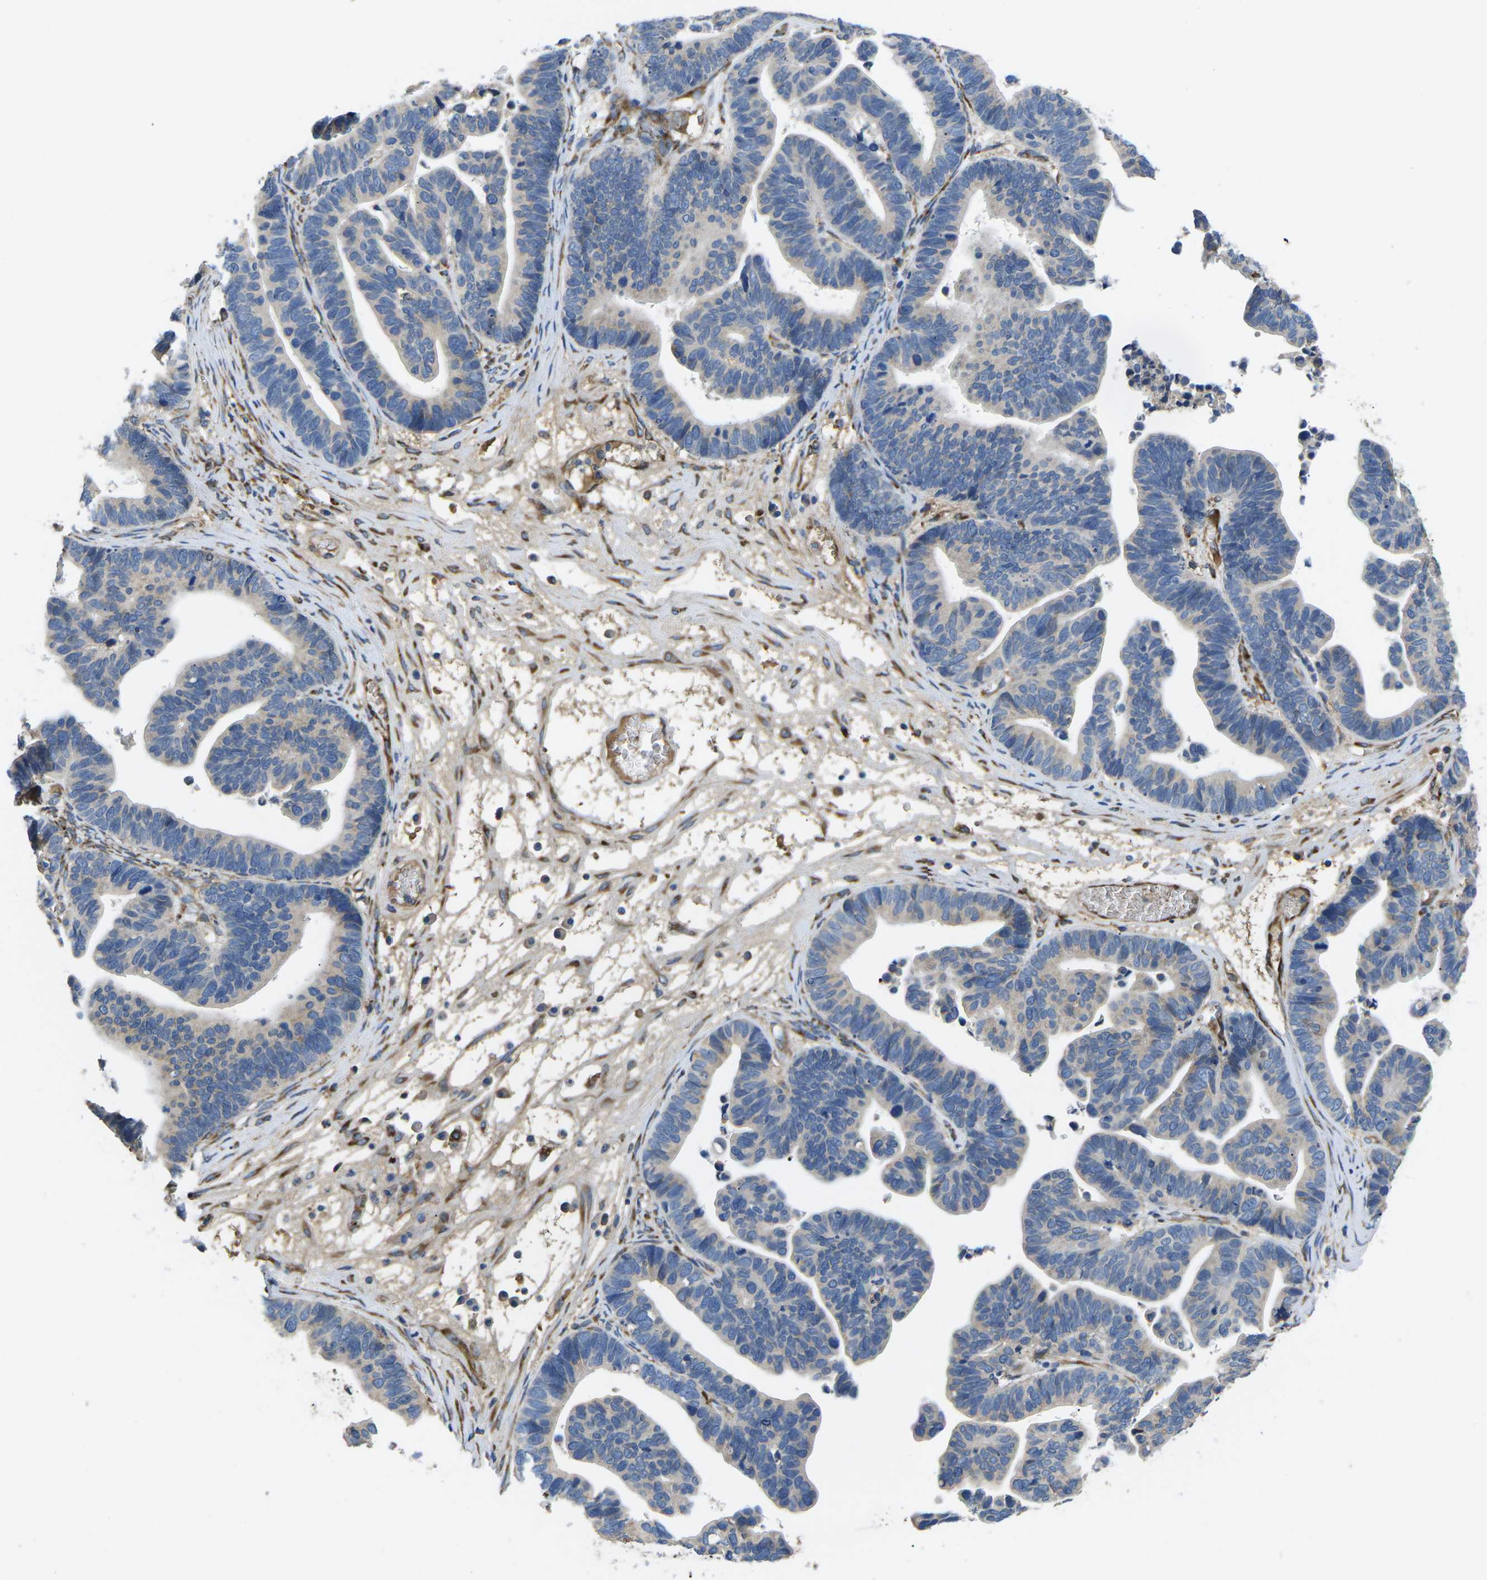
{"staining": {"intensity": "negative", "quantity": "none", "location": "none"}, "tissue": "ovarian cancer", "cell_type": "Tumor cells", "image_type": "cancer", "snomed": [{"axis": "morphology", "description": "Cystadenocarcinoma, serous, NOS"}, {"axis": "topography", "description": "Ovary"}], "caption": "Protein analysis of serous cystadenocarcinoma (ovarian) reveals no significant positivity in tumor cells.", "gene": "PDZD8", "patient": {"sex": "female", "age": 56}}